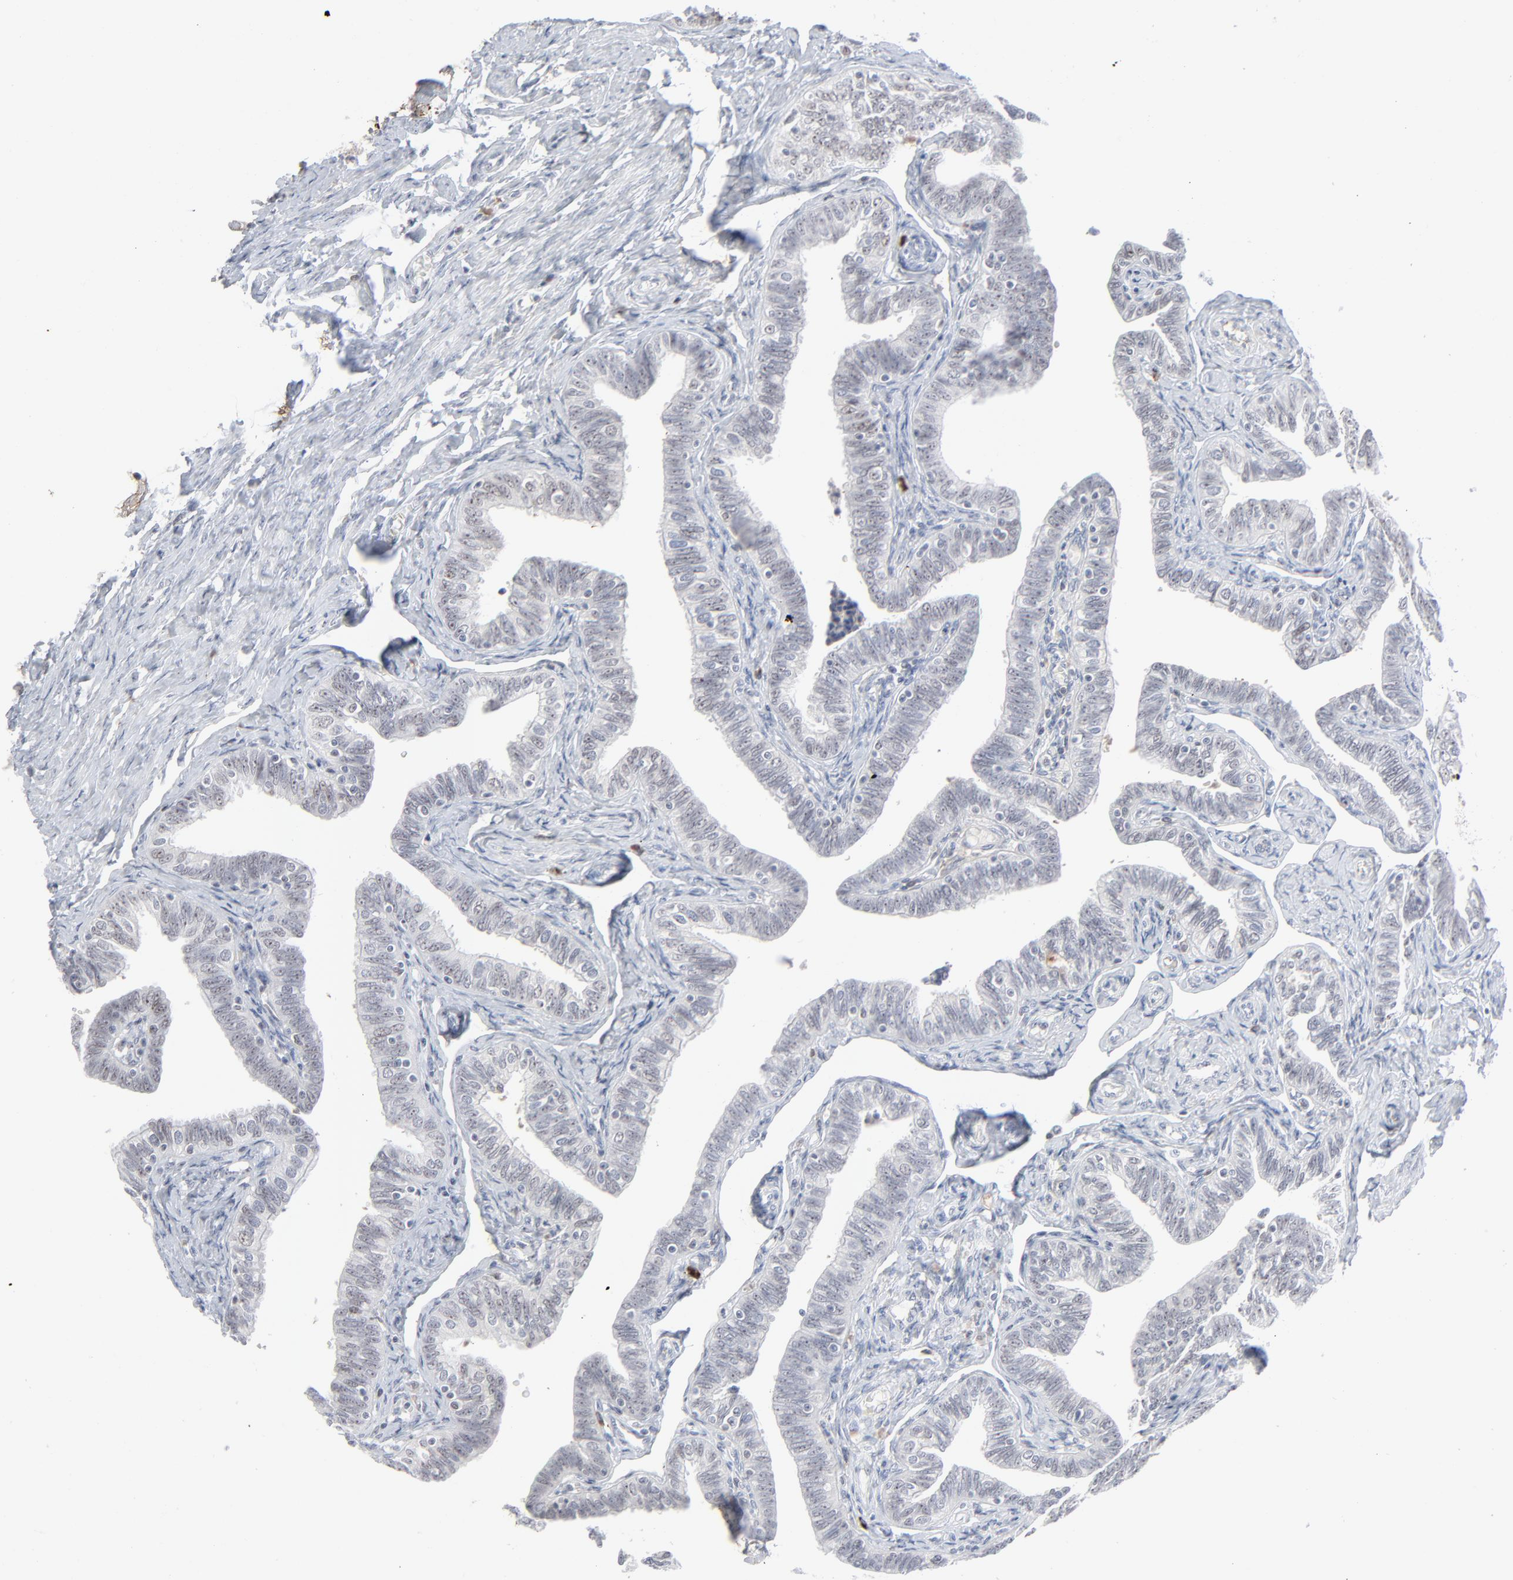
{"staining": {"intensity": "weak", "quantity": "25%-75%", "location": "nuclear"}, "tissue": "fallopian tube", "cell_type": "Glandular cells", "image_type": "normal", "snomed": [{"axis": "morphology", "description": "Normal tissue, NOS"}, {"axis": "topography", "description": "Fallopian tube"}, {"axis": "topography", "description": "Ovary"}], "caption": "DAB (3,3'-diaminobenzidine) immunohistochemical staining of unremarkable fallopian tube exhibits weak nuclear protein expression in about 25%-75% of glandular cells.", "gene": "MPHOSPH6", "patient": {"sex": "female", "age": 69}}